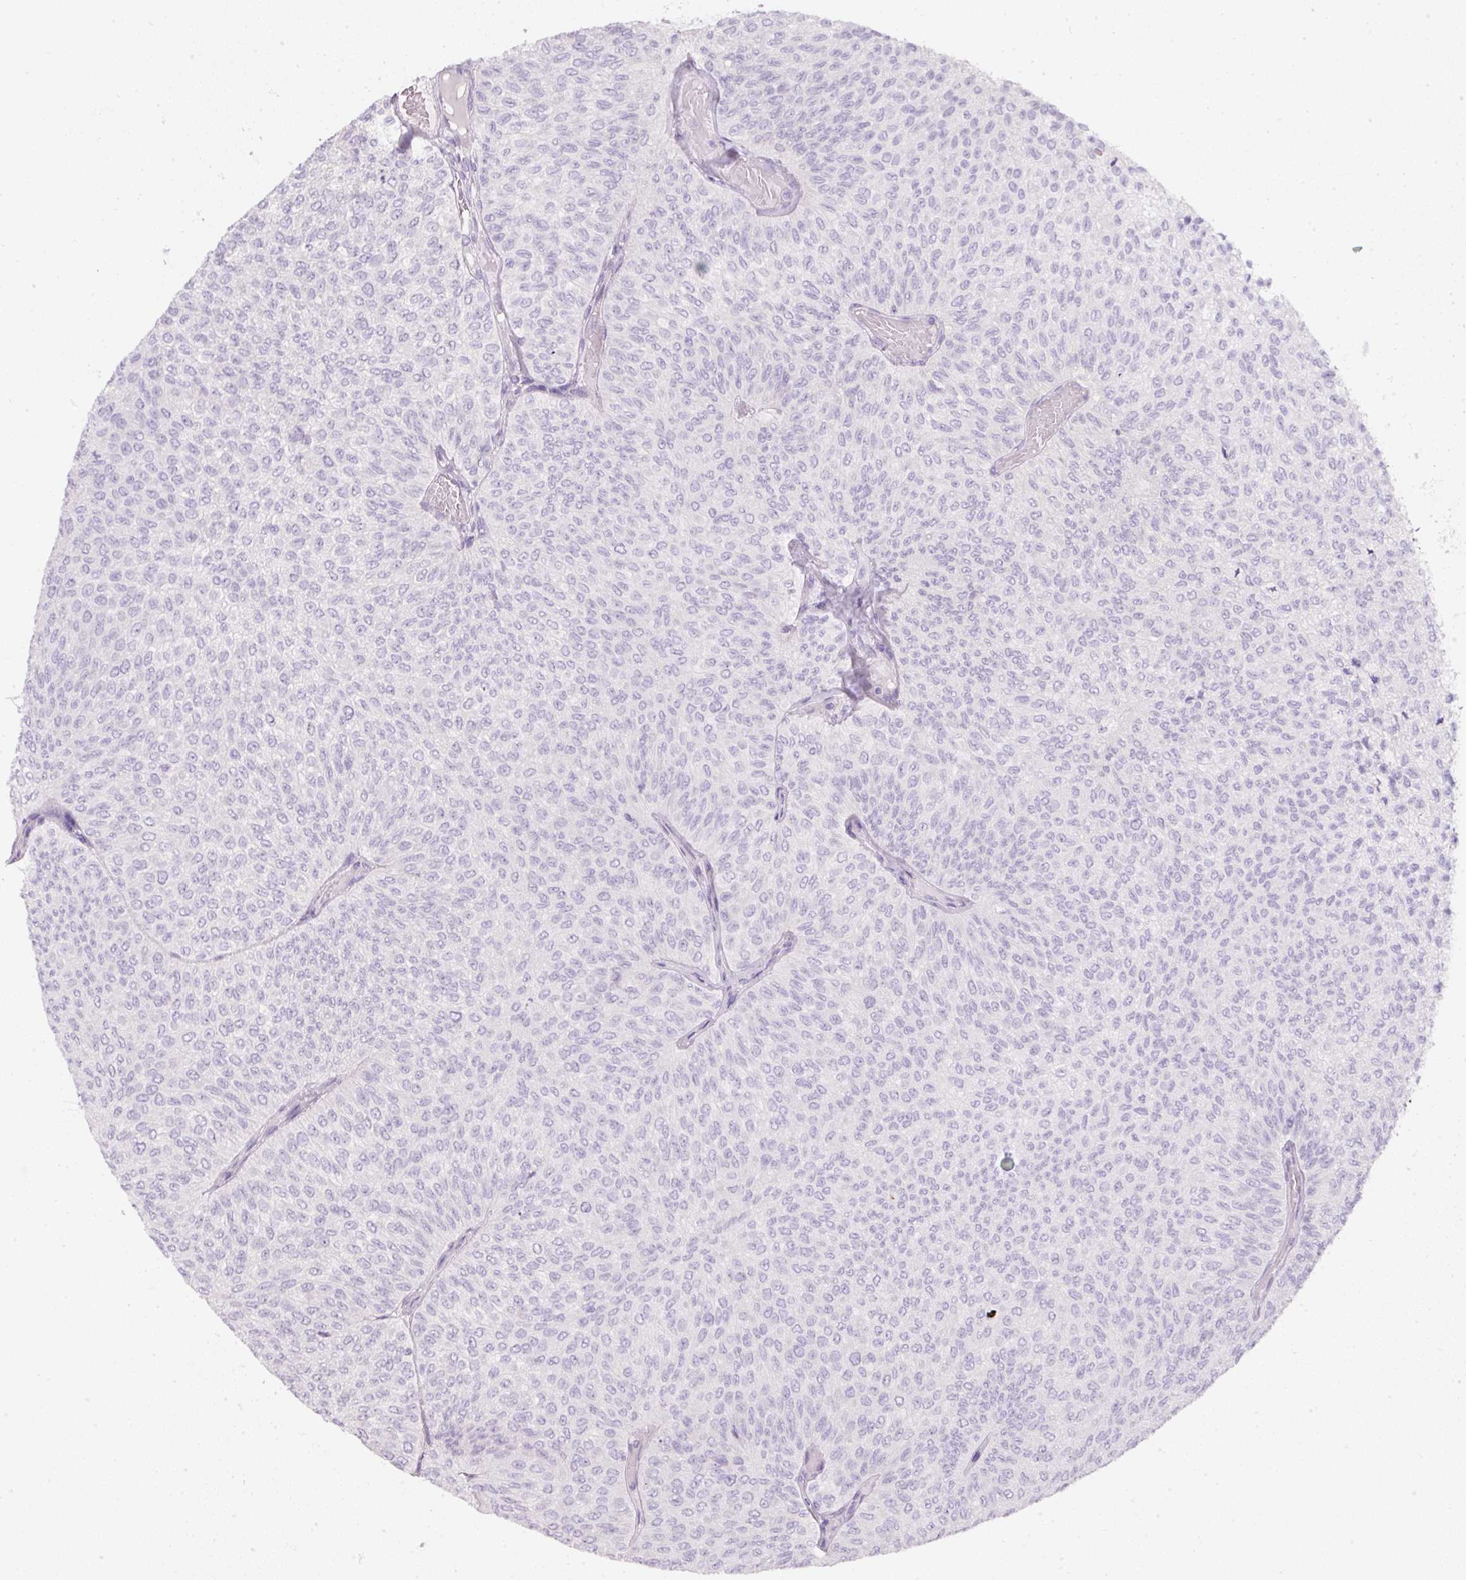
{"staining": {"intensity": "negative", "quantity": "none", "location": "none"}, "tissue": "urothelial cancer", "cell_type": "Tumor cells", "image_type": "cancer", "snomed": [{"axis": "morphology", "description": "Urothelial carcinoma, Low grade"}, {"axis": "topography", "description": "Urinary bladder"}], "caption": "High magnification brightfield microscopy of urothelial cancer stained with DAB (3,3'-diaminobenzidine) (brown) and counterstained with hematoxylin (blue): tumor cells show no significant expression.", "gene": "SLC2A2", "patient": {"sex": "male", "age": 78}}